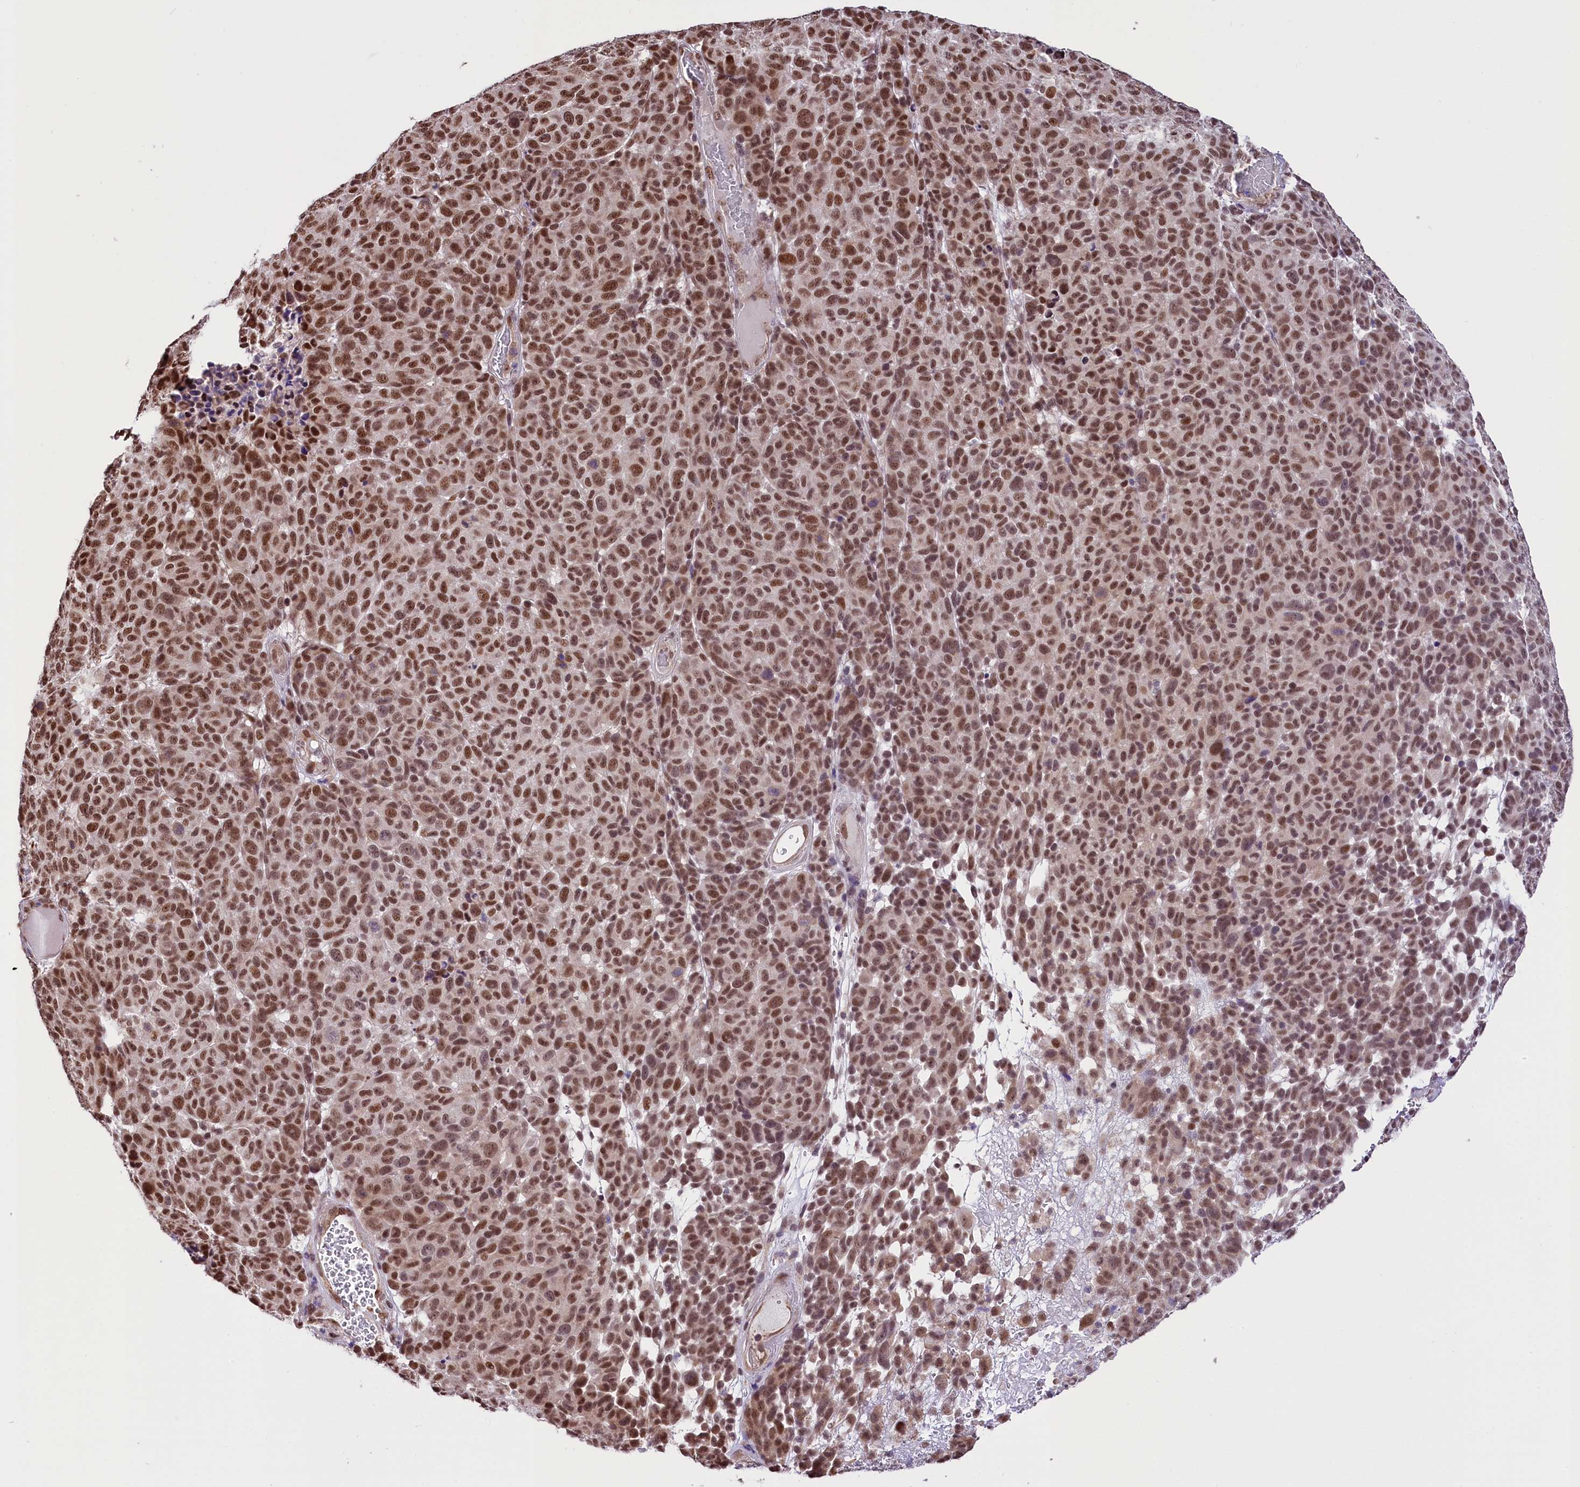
{"staining": {"intensity": "moderate", "quantity": ">75%", "location": "nuclear"}, "tissue": "melanoma", "cell_type": "Tumor cells", "image_type": "cancer", "snomed": [{"axis": "morphology", "description": "Malignant melanoma, NOS"}, {"axis": "topography", "description": "Skin"}], "caption": "Melanoma stained for a protein (brown) demonstrates moderate nuclear positive staining in approximately >75% of tumor cells.", "gene": "MRPL54", "patient": {"sex": "male", "age": 49}}